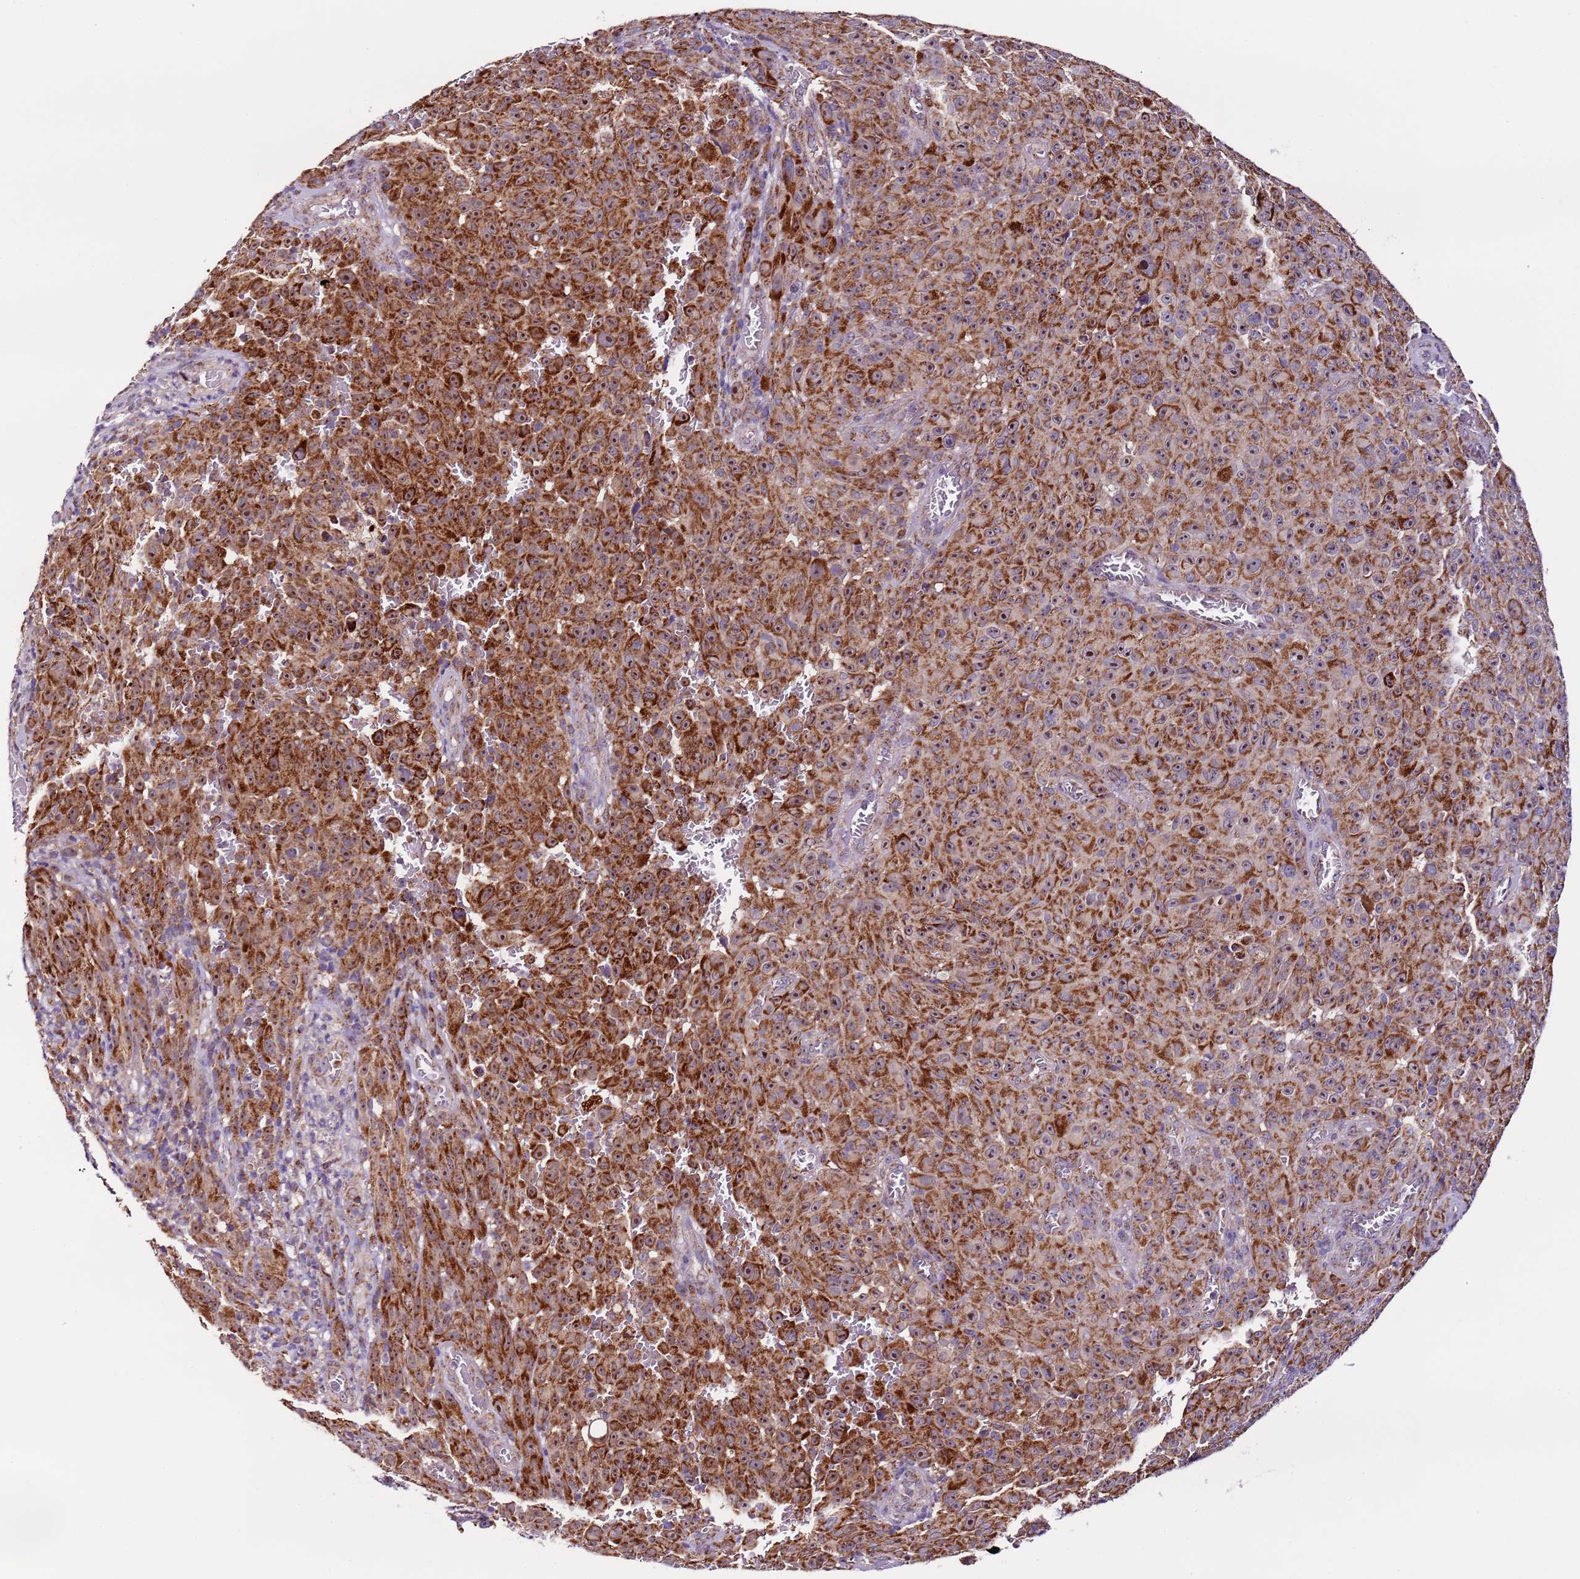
{"staining": {"intensity": "strong", "quantity": ">75%", "location": "cytoplasmic/membranous,nuclear"}, "tissue": "melanoma", "cell_type": "Tumor cells", "image_type": "cancer", "snomed": [{"axis": "morphology", "description": "Malignant melanoma, NOS"}, {"axis": "topography", "description": "Skin"}], "caption": "A high amount of strong cytoplasmic/membranous and nuclear positivity is identified in approximately >75% of tumor cells in melanoma tissue.", "gene": "UEVLD", "patient": {"sex": "female", "age": 82}}